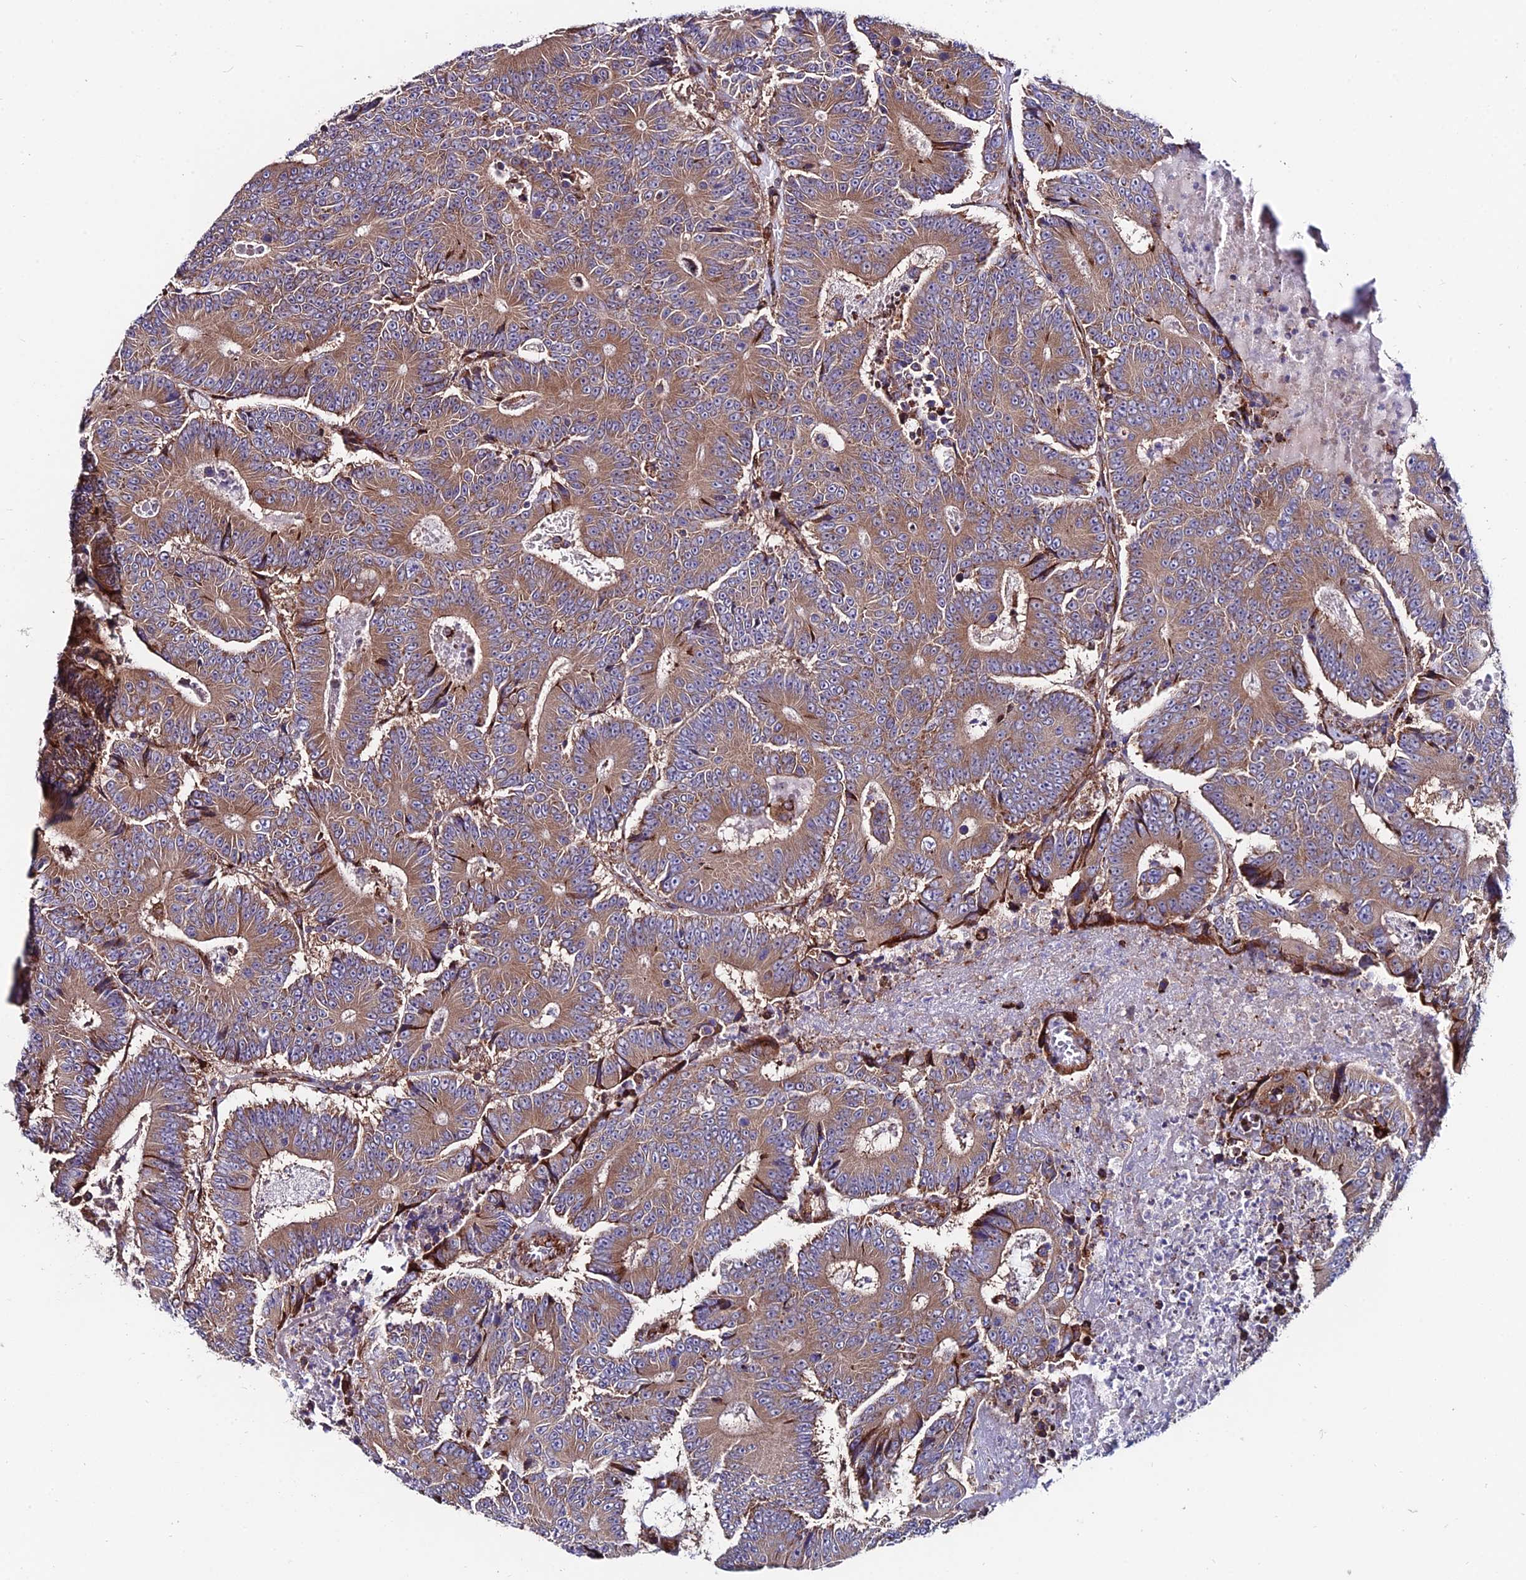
{"staining": {"intensity": "moderate", "quantity": ">75%", "location": "cytoplasmic/membranous"}, "tissue": "colorectal cancer", "cell_type": "Tumor cells", "image_type": "cancer", "snomed": [{"axis": "morphology", "description": "Adenocarcinoma, NOS"}, {"axis": "topography", "description": "Colon"}], "caption": "Protein staining by IHC displays moderate cytoplasmic/membranous expression in about >75% of tumor cells in adenocarcinoma (colorectal).", "gene": "EIF3K", "patient": {"sex": "male", "age": 83}}